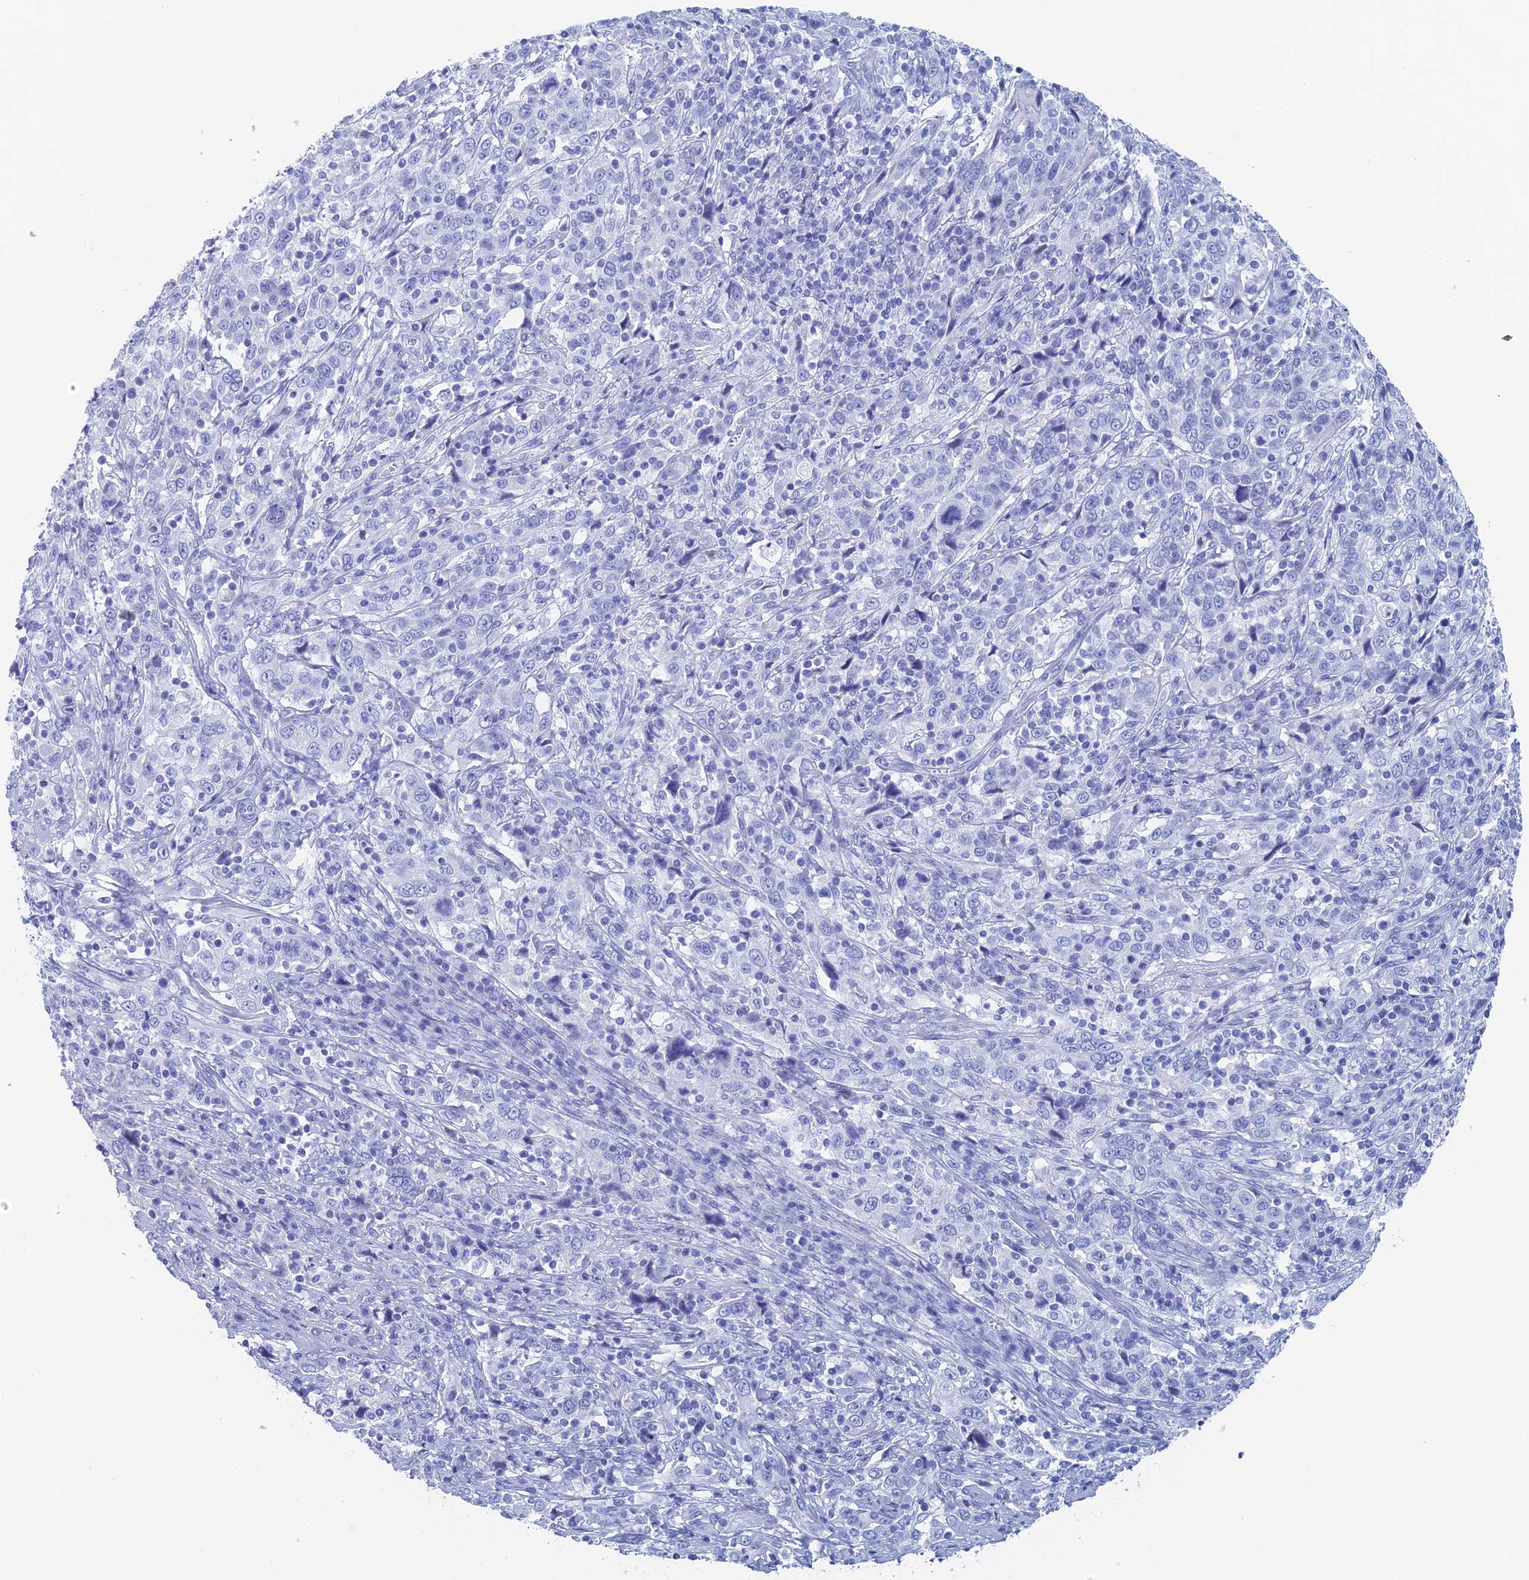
{"staining": {"intensity": "negative", "quantity": "none", "location": "none"}, "tissue": "cervical cancer", "cell_type": "Tumor cells", "image_type": "cancer", "snomed": [{"axis": "morphology", "description": "Squamous cell carcinoma, NOS"}, {"axis": "topography", "description": "Cervix"}], "caption": "This is an immunohistochemistry micrograph of cervical squamous cell carcinoma. There is no expression in tumor cells.", "gene": "KCNK18", "patient": {"sex": "female", "age": 46}}